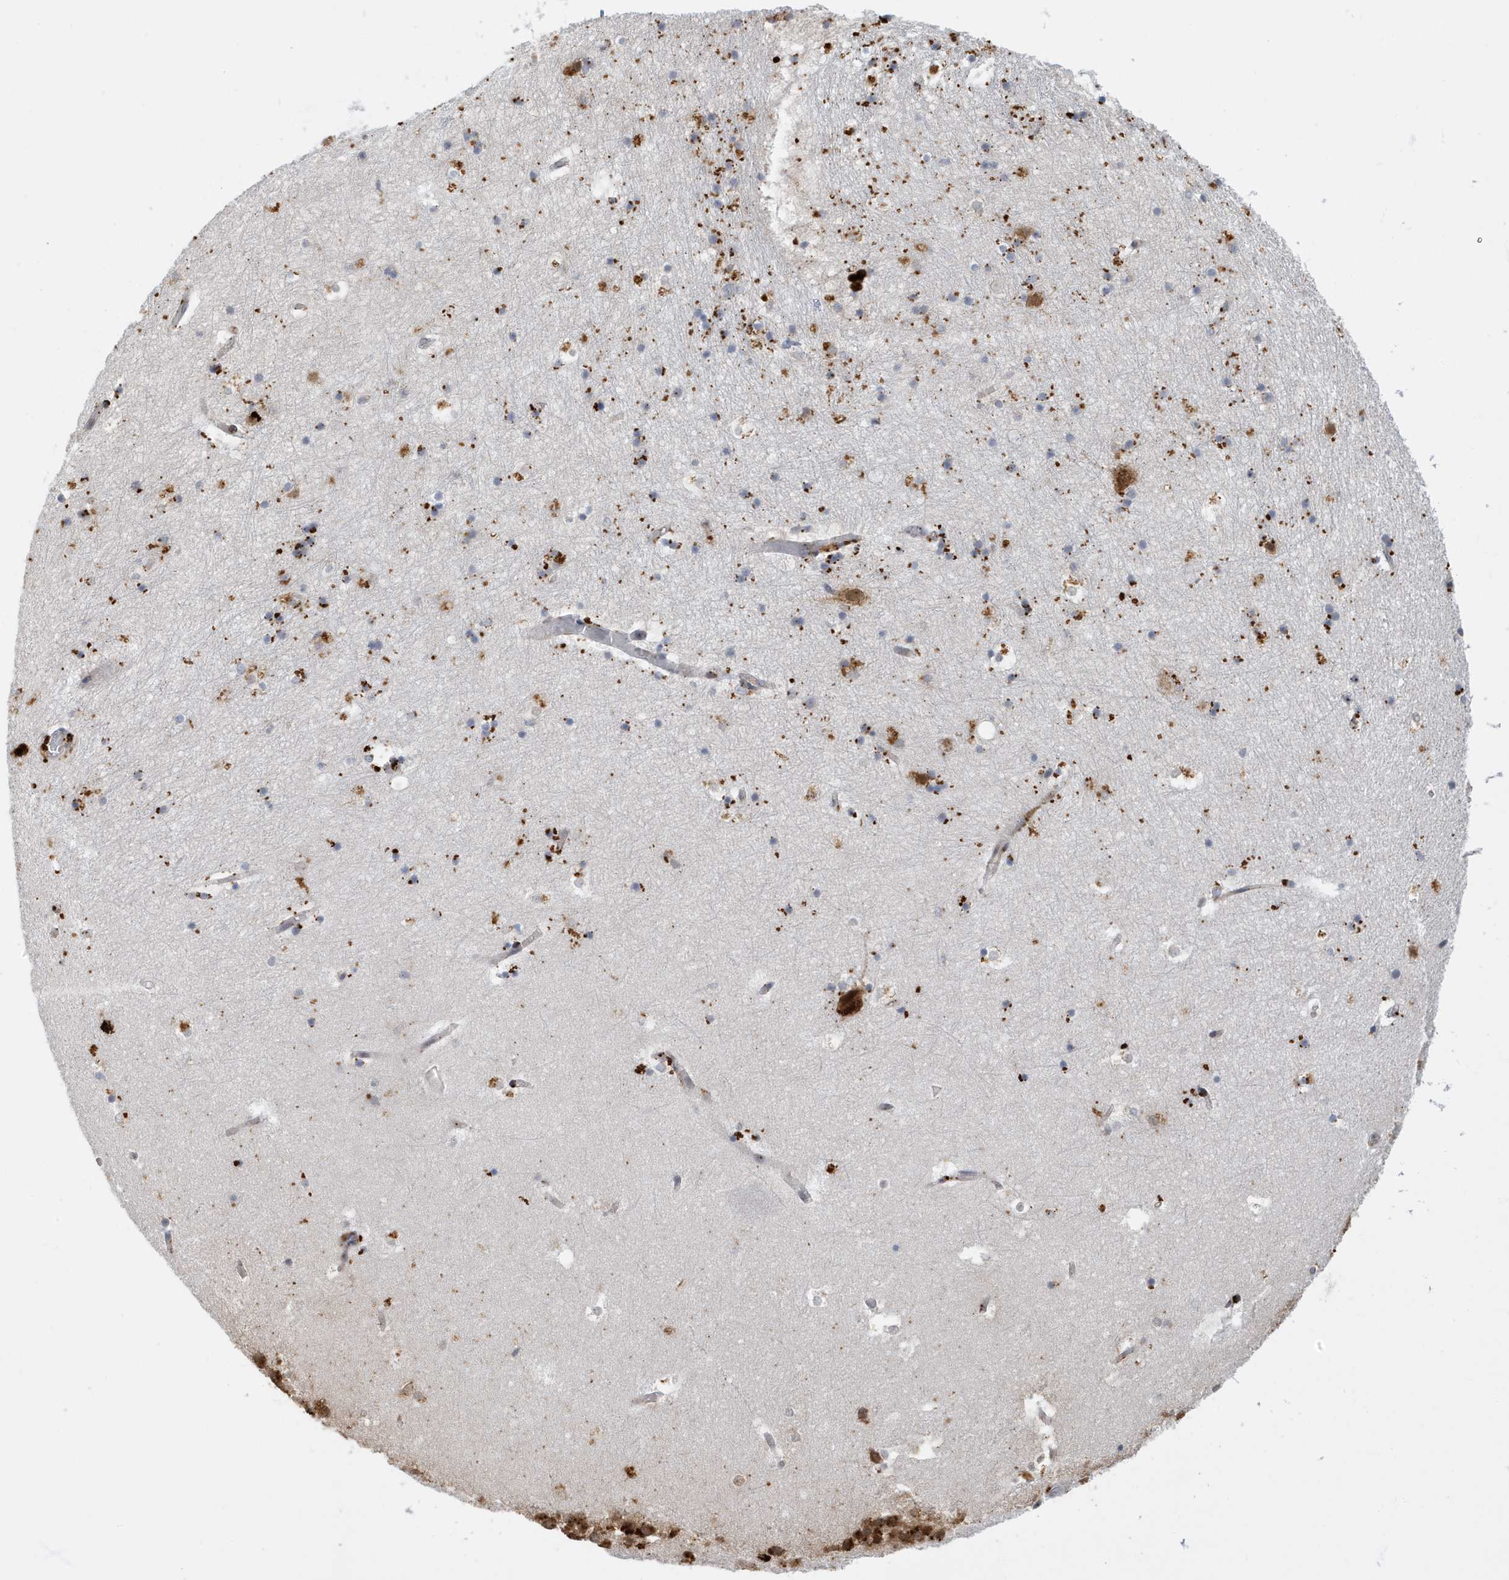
{"staining": {"intensity": "moderate", "quantity": "<25%", "location": "cytoplasmic/membranous"}, "tissue": "hippocampus", "cell_type": "Glial cells", "image_type": "normal", "snomed": [{"axis": "morphology", "description": "Normal tissue, NOS"}, {"axis": "topography", "description": "Hippocampus"}], "caption": "Hippocampus was stained to show a protein in brown. There is low levels of moderate cytoplasmic/membranous positivity in approximately <25% of glial cells. (DAB = brown stain, brightfield microscopy at high magnification).", "gene": "ZNF507", "patient": {"sex": "female", "age": 52}}